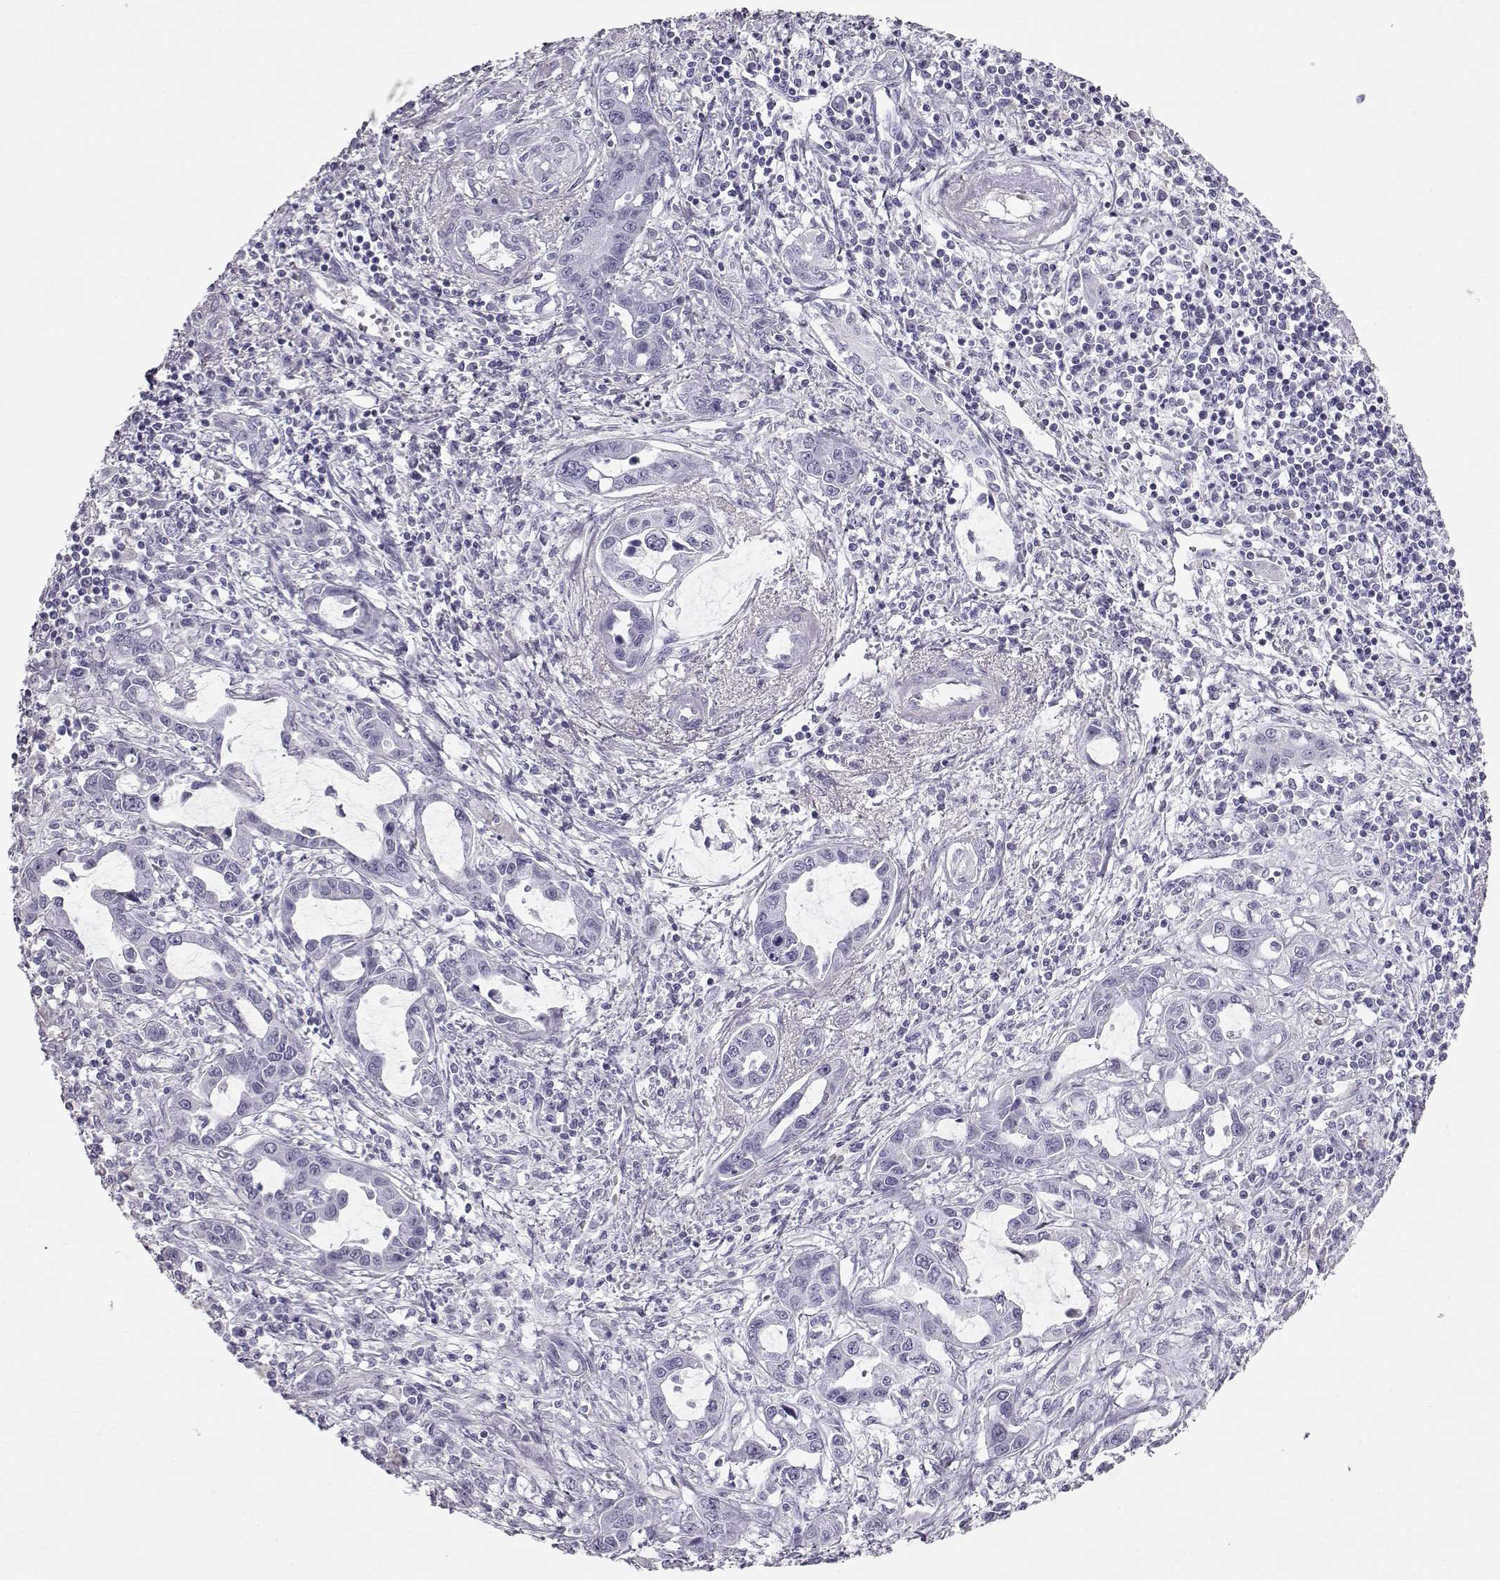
{"staining": {"intensity": "negative", "quantity": "none", "location": "none"}, "tissue": "liver cancer", "cell_type": "Tumor cells", "image_type": "cancer", "snomed": [{"axis": "morphology", "description": "Cholangiocarcinoma"}, {"axis": "topography", "description": "Liver"}], "caption": "IHC of human liver cancer (cholangiocarcinoma) displays no expression in tumor cells. (DAB IHC, high magnification).", "gene": "RD3", "patient": {"sex": "male", "age": 58}}